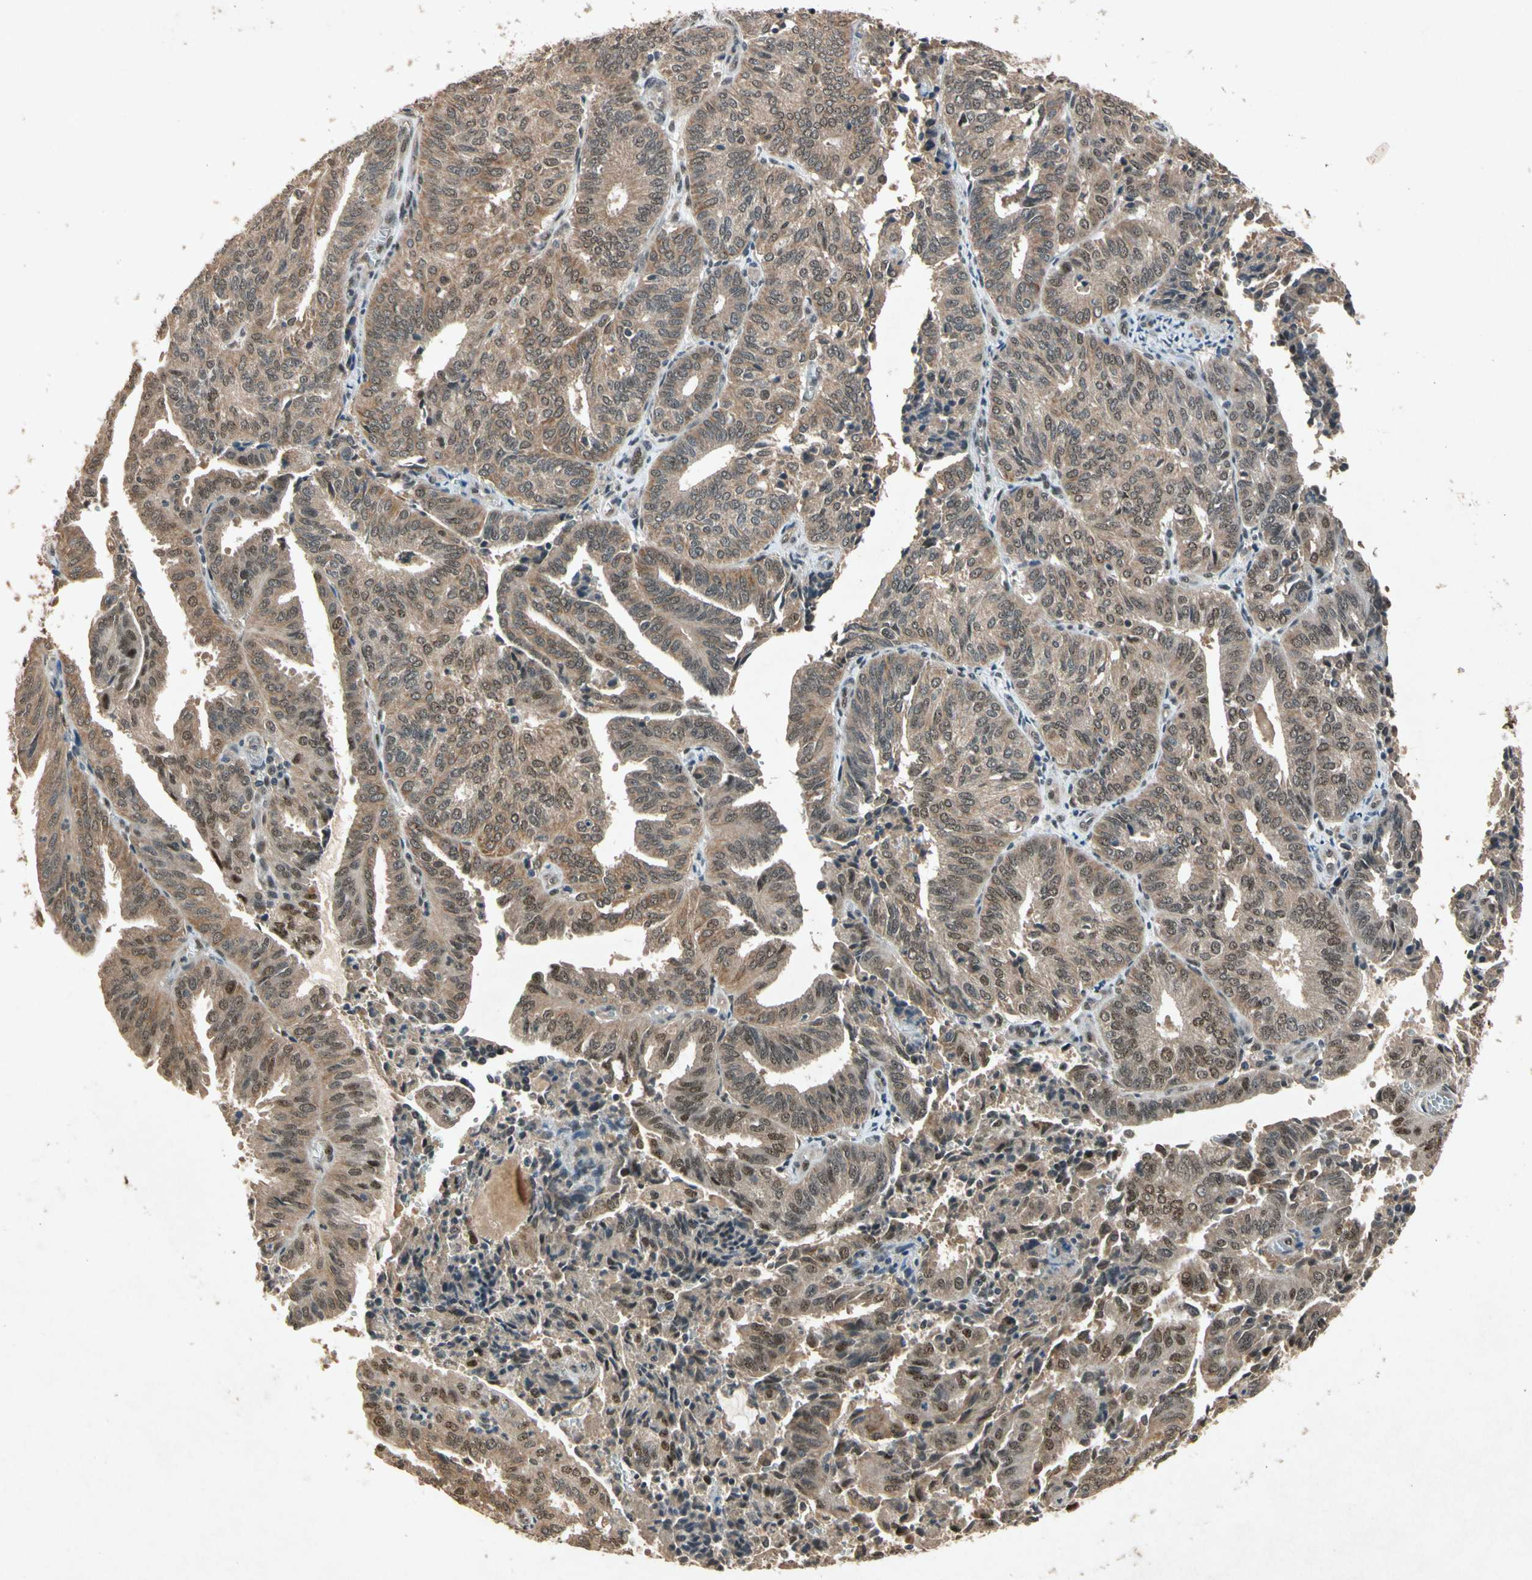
{"staining": {"intensity": "moderate", "quantity": ">75%", "location": "cytoplasmic/membranous,nuclear"}, "tissue": "endometrial cancer", "cell_type": "Tumor cells", "image_type": "cancer", "snomed": [{"axis": "morphology", "description": "Adenocarcinoma, NOS"}, {"axis": "topography", "description": "Uterus"}], "caption": "DAB immunohistochemical staining of endometrial cancer reveals moderate cytoplasmic/membranous and nuclear protein positivity in approximately >75% of tumor cells.", "gene": "PML", "patient": {"sex": "female", "age": 60}}